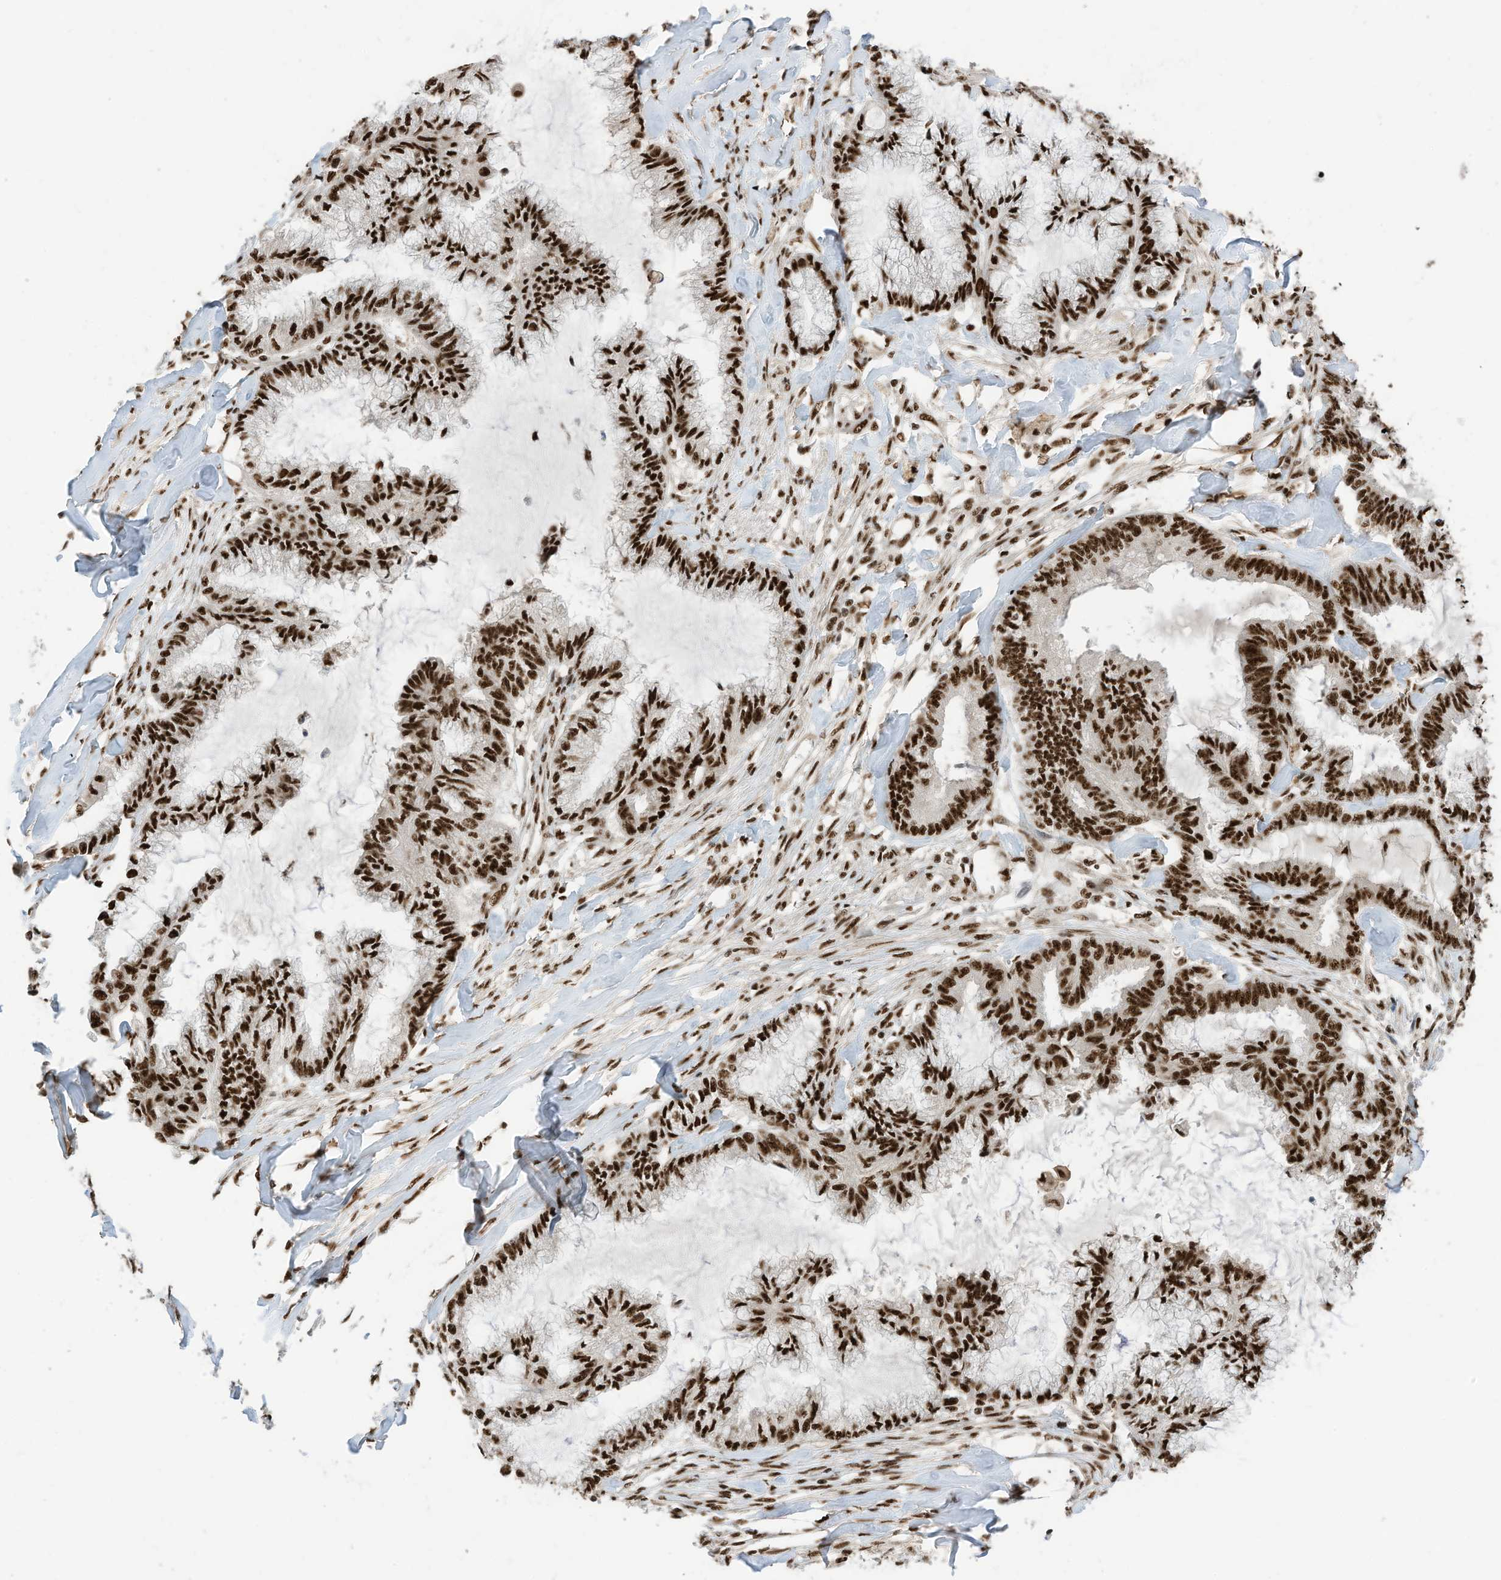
{"staining": {"intensity": "strong", "quantity": ">75%", "location": "nuclear"}, "tissue": "endometrial cancer", "cell_type": "Tumor cells", "image_type": "cancer", "snomed": [{"axis": "morphology", "description": "Adenocarcinoma, NOS"}, {"axis": "topography", "description": "Endometrium"}], "caption": "Immunohistochemical staining of human adenocarcinoma (endometrial) exhibits high levels of strong nuclear staining in approximately >75% of tumor cells.", "gene": "SF3A3", "patient": {"sex": "female", "age": 86}}